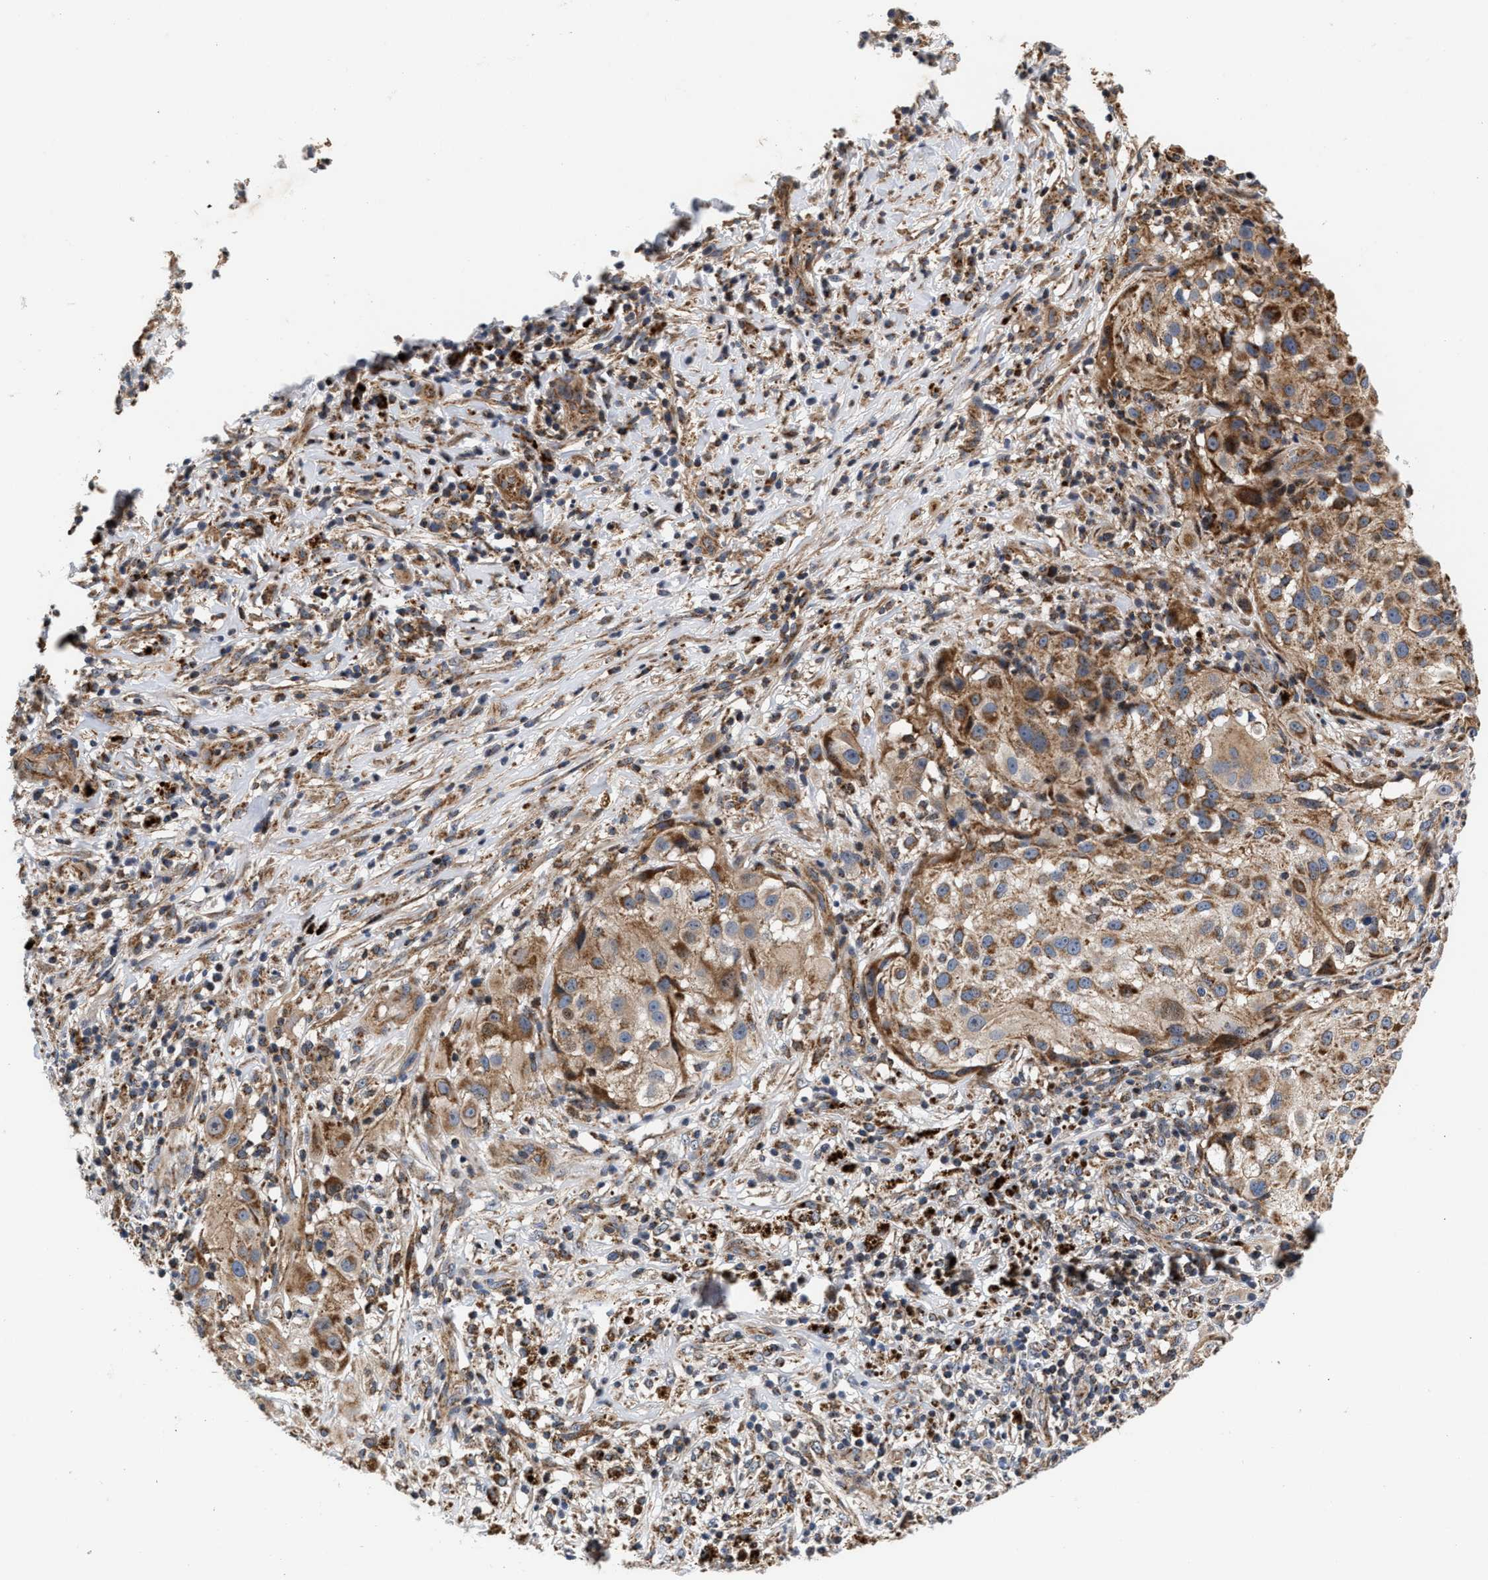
{"staining": {"intensity": "moderate", "quantity": ">75%", "location": "cytoplasmic/membranous"}, "tissue": "melanoma", "cell_type": "Tumor cells", "image_type": "cancer", "snomed": [{"axis": "morphology", "description": "Necrosis, NOS"}, {"axis": "morphology", "description": "Malignant melanoma, NOS"}, {"axis": "topography", "description": "Skin"}], "caption": "A high-resolution image shows IHC staining of malignant melanoma, which displays moderate cytoplasmic/membranous expression in approximately >75% of tumor cells.", "gene": "SGK1", "patient": {"sex": "female", "age": 87}}